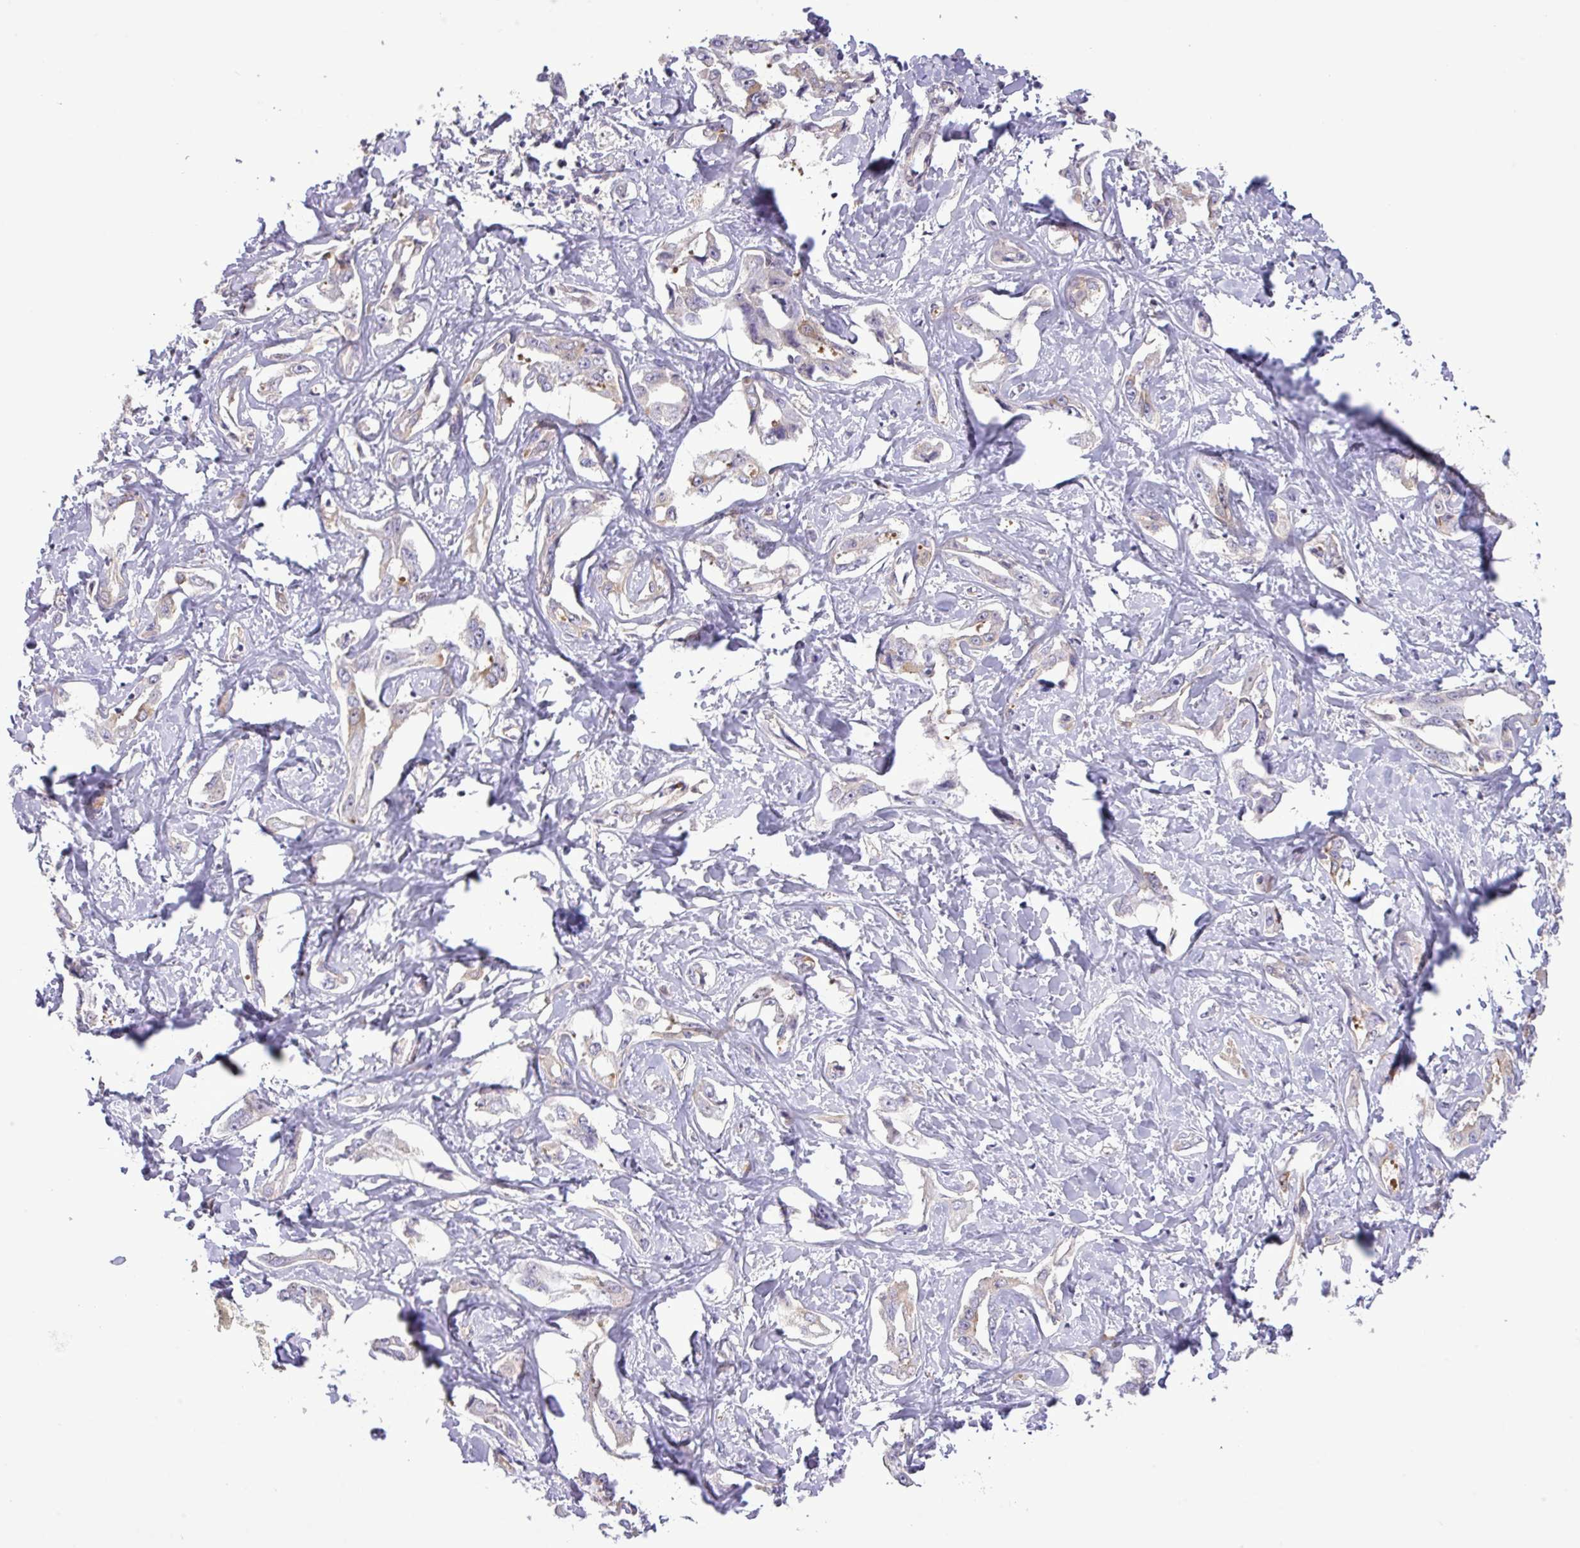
{"staining": {"intensity": "negative", "quantity": "none", "location": "none"}, "tissue": "liver cancer", "cell_type": "Tumor cells", "image_type": "cancer", "snomed": [{"axis": "morphology", "description": "Cholangiocarcinoma"}, {"axis": "topography", "description": "Liver"}], "caption": "Immunohistochemistry (IHC) histopathology image of human liver cholangiocarcinoma stained for a protein (brown), which reveals no positivity in tumor cells.", "gene": "FAM222B", "patient": {"sex": "male", "age": 59}}